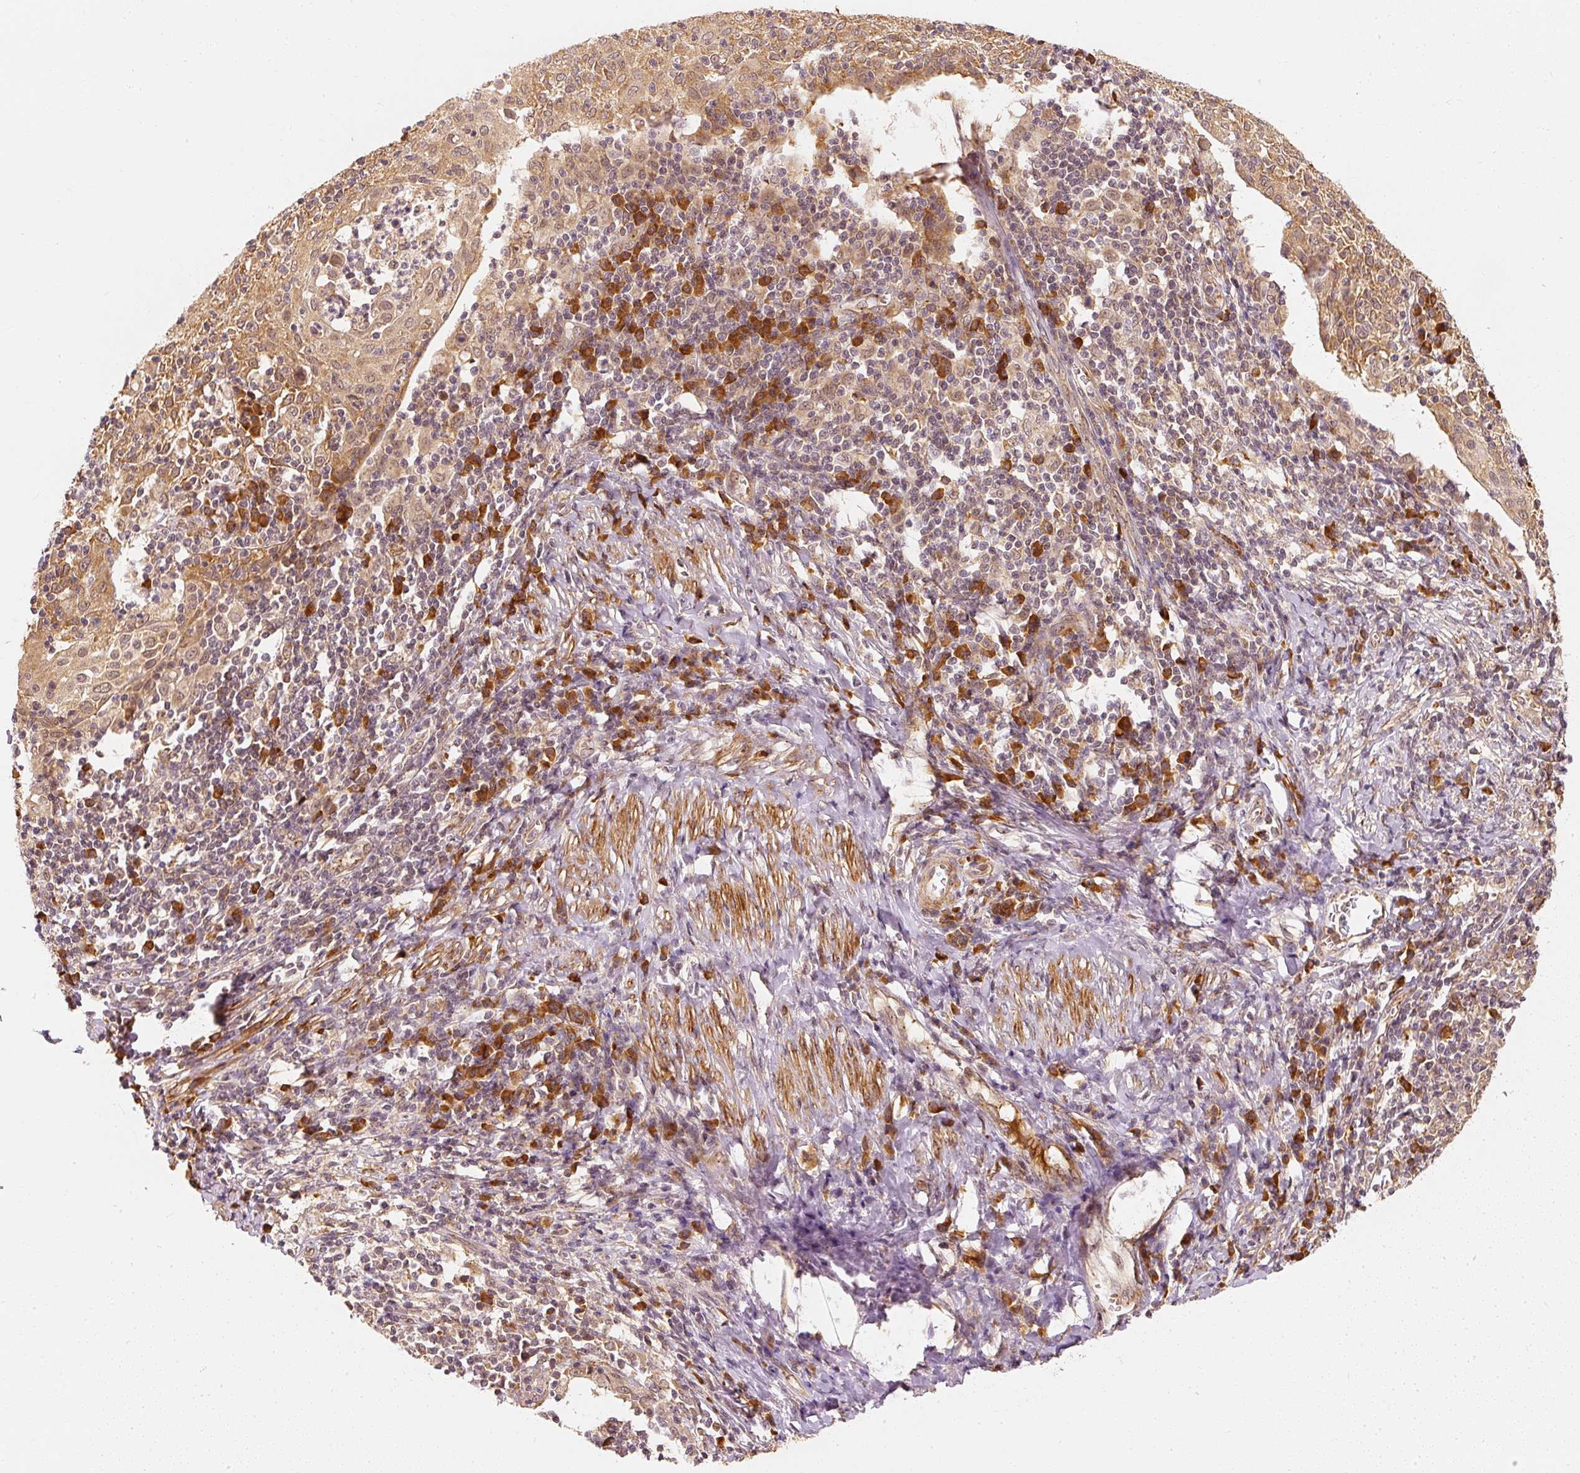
{"staining": {"intensity": "moderate", "quantity": ">75%", "location": "cytoplasmic/membranous"}, "tissue": "cervical cancer", "cell_type": "Tumor cells", "image_type": "cancer", "snomed": [{"axis": "morphology", "description": "Squamous cell carcinoma, NOS"}, {"axis": "topography", "description": "Cervix"}], "caption": "A brown stain shows moderate cytoplasmic/membranous expression of a protein in human cervical cancer tumor cells. The protein of interest is stained brown, and the nuclei are stained in blue (DAB (3,3'-diaminobenzidine) IHC with brightfield microscopy, high magnification).", "gene": "EEF1A2", "patient": {"sex": "female", "age": 52}}